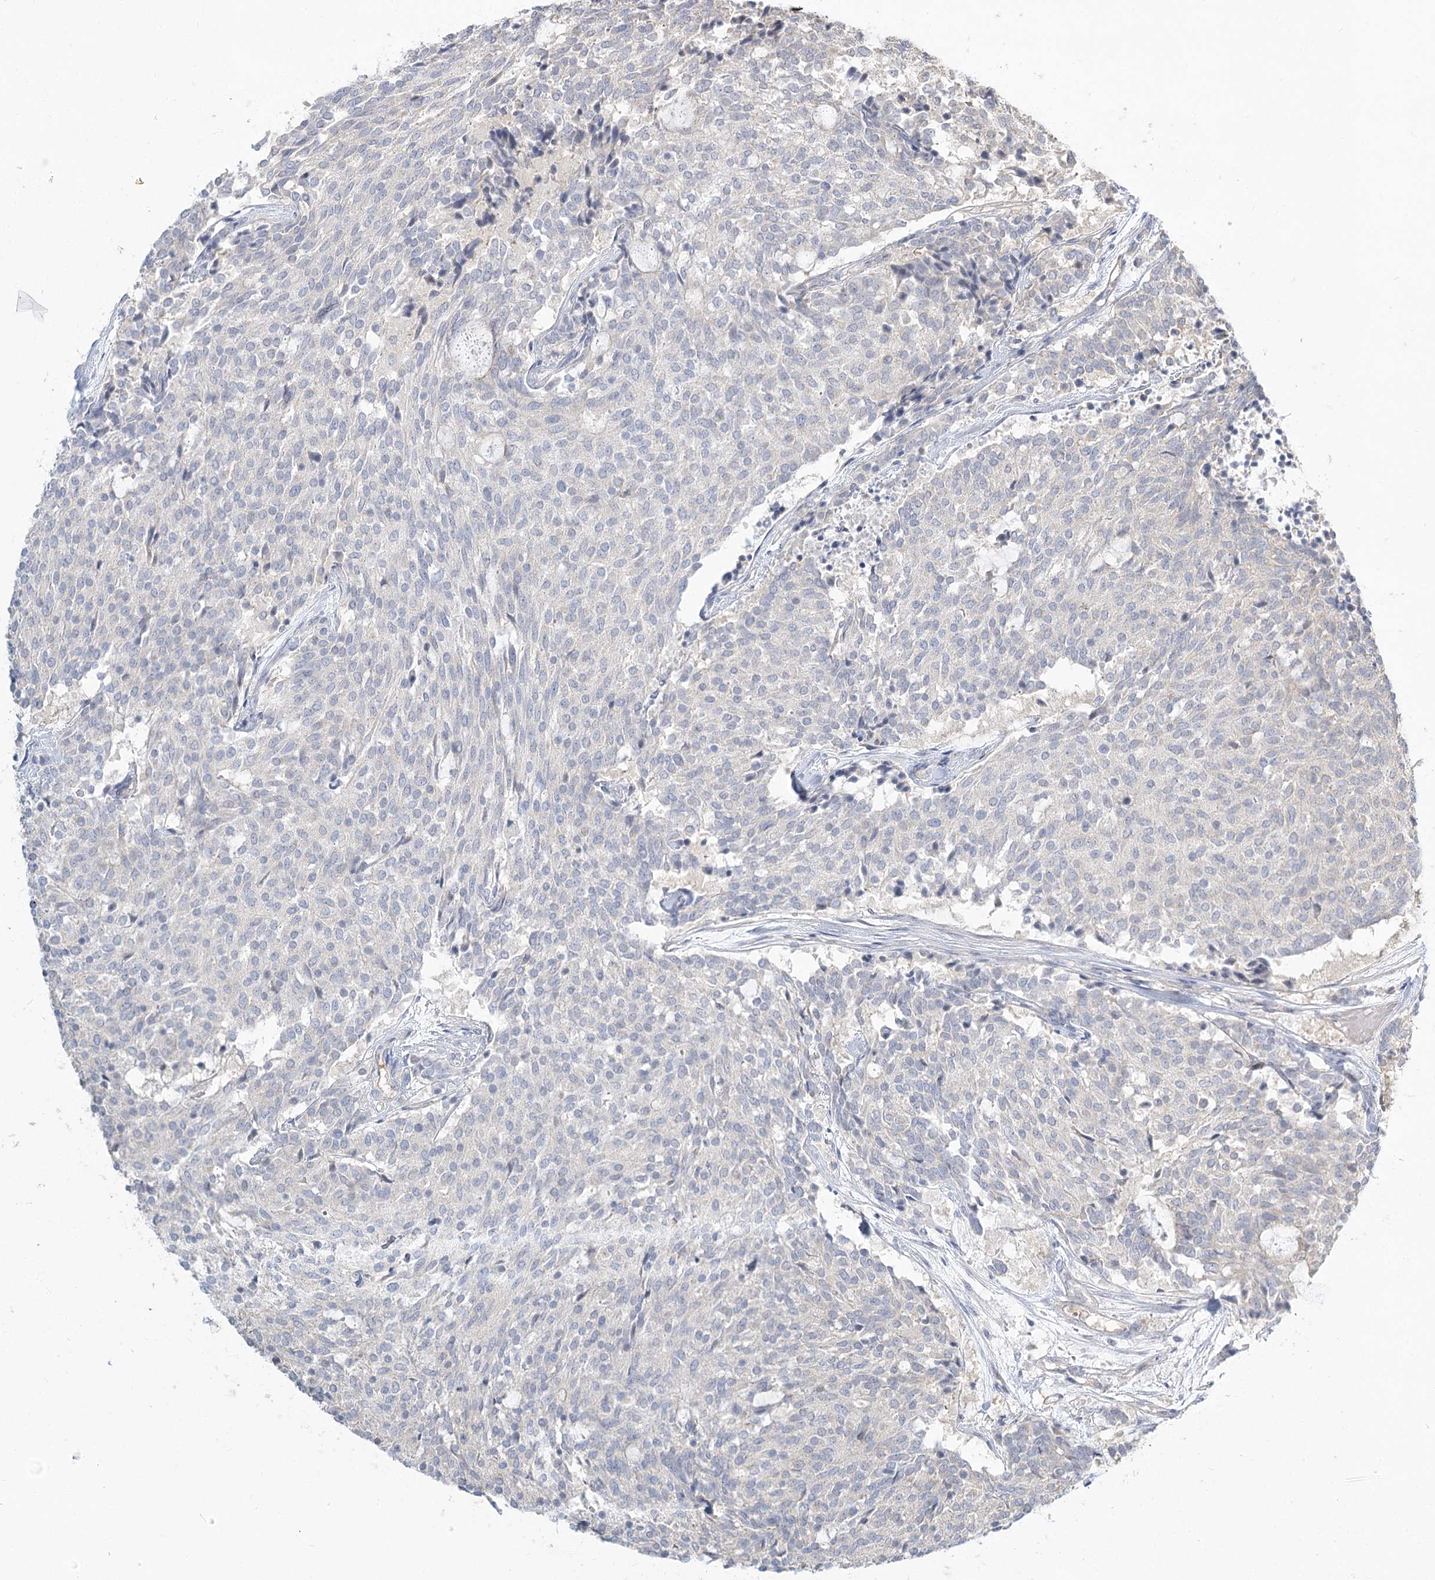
{"staining": {"intensity": "negative", "quantity": "none", "location": "none"}, "tissue": "carcinoid", "cell_type": "Tumor cells", "image_type": "cancer", "snomed": [{"axis": "morphology", "description": "Carcinoid, malignant, NOS"}, {"axis": "topography", "description": "Pancreas"}], "caption": "Tumor cells are negative for brown protein staining in carcinoid.", "gene": "GUCY2C", "patient": {"sex": "female", "age": 54}}